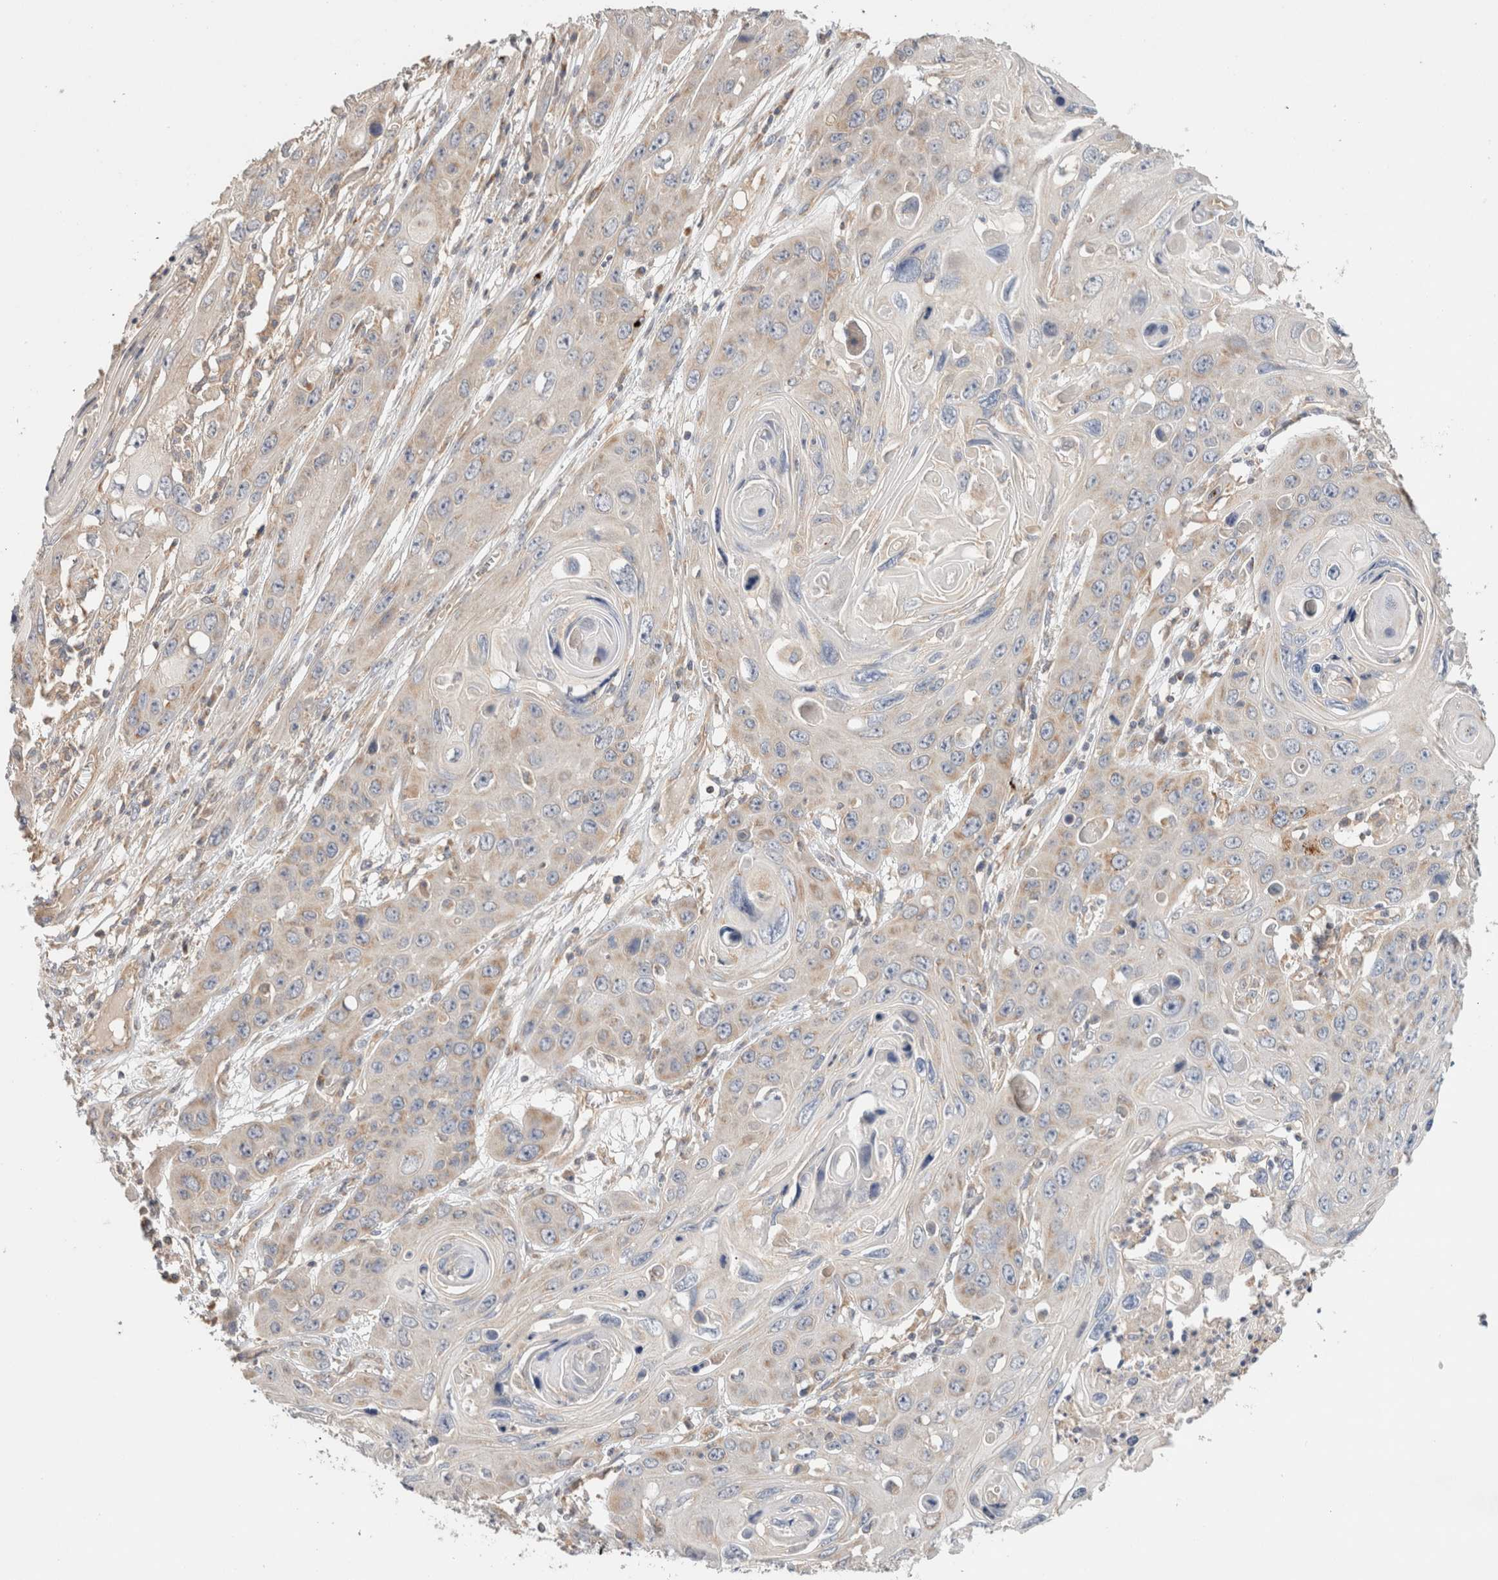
{"staining": {"intensity": "weak", "quantity": "25%-75%", "location": "cytoplasmic/membranous"}, "tissue": "skin cancer", "cell_type": "Tumor cells", "image_type": "cancer", "snomed": [{"axis": "morphology", "description": "Squamous cell carcinoma, NOS"}, {"axis": "topography", "description": "Skin"}], "caption": "Skin squamous cell carcinoma was stained to show a protein in brown. There is low levels of weak cytoplasmic/membranous positivity in approximately 25%-75% of tumor cells.", "gene": "B3GNTL1", "patient": {"sex": "male", "age": 55}}